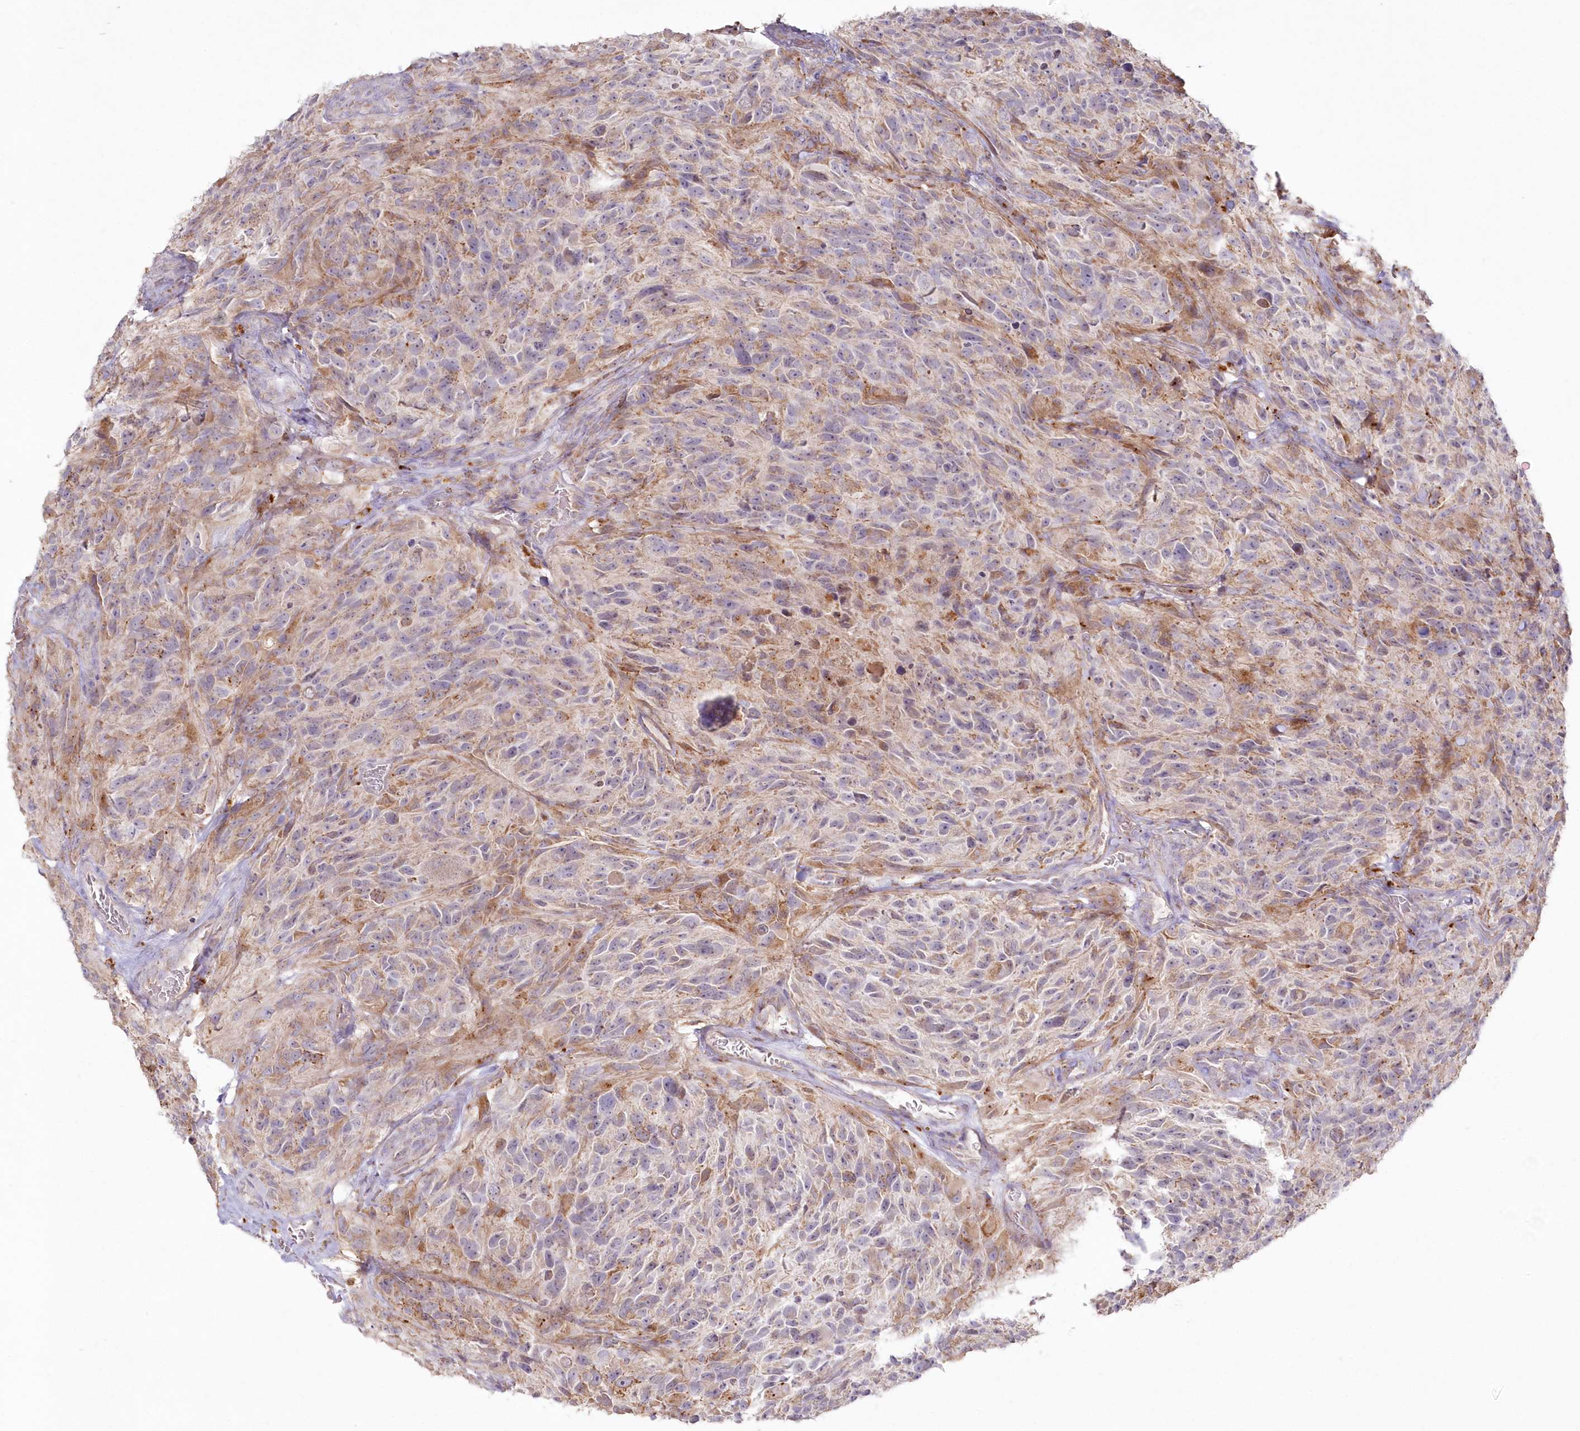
{"staining": {"intensity": "weak", "quantity": "<25%", "location": "cytoplasmic/membranous"}, "tissue": "glioma", "cell_type": "Tumor cells", "image_type": "cancer", "snomed": [{"axis": "morphology", "description": "Glioma, malignant, High grade"}, {"axis": "topography", "description": "Brain"}], "caption": "Immunohistochemical staining of malignant glioma (high-grade) exhibits no significant expression in tumor cells.", "gene": "ARSB", "patient": {"sex": "male", "age": 69}}